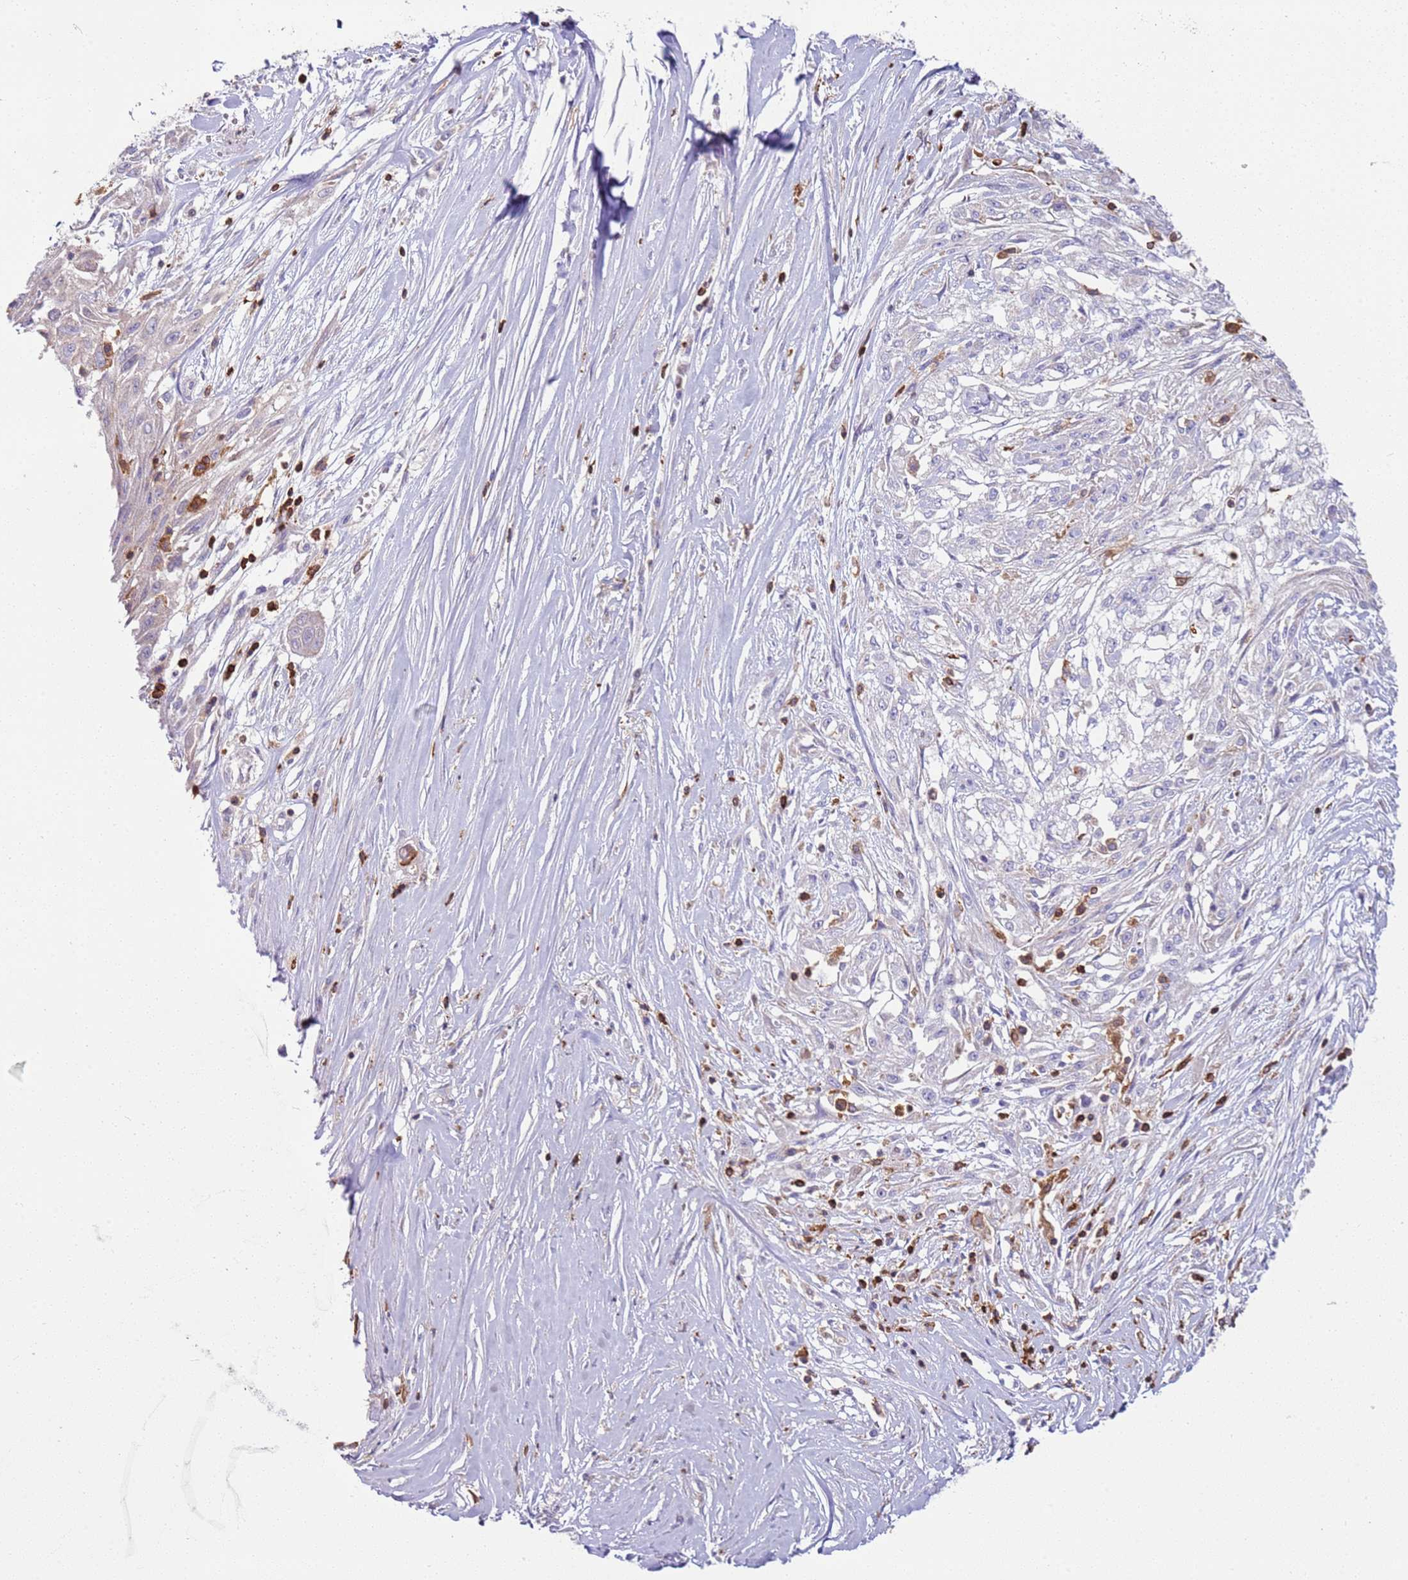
{"staining": {"intensity": "negative", "quantity": "none", "location": "none"}, "tissue": "skin cancer", "cell_type": "Tumor cells", "image_type": "cancer", "snomed": [{"axis": "morphology", "description": "Squamous cell carcinoma, NOS"}, {"axis": "morphology", "description": "Squamous cell carcinoma, metastatic, NOS"}, {"axis": "topography", "description": "Skin"}, {"axis": "topography", "description": "Lymph node"}], "caption": "This image is of skin cancer (squamous cell carcinoma) stained with IHC to label a protein in brown with the nuclei are counter-stained blue. There is no positivity in tumor cells.", "gene": "TTPAL", "patient": {"sex": "male", "age": 75}}